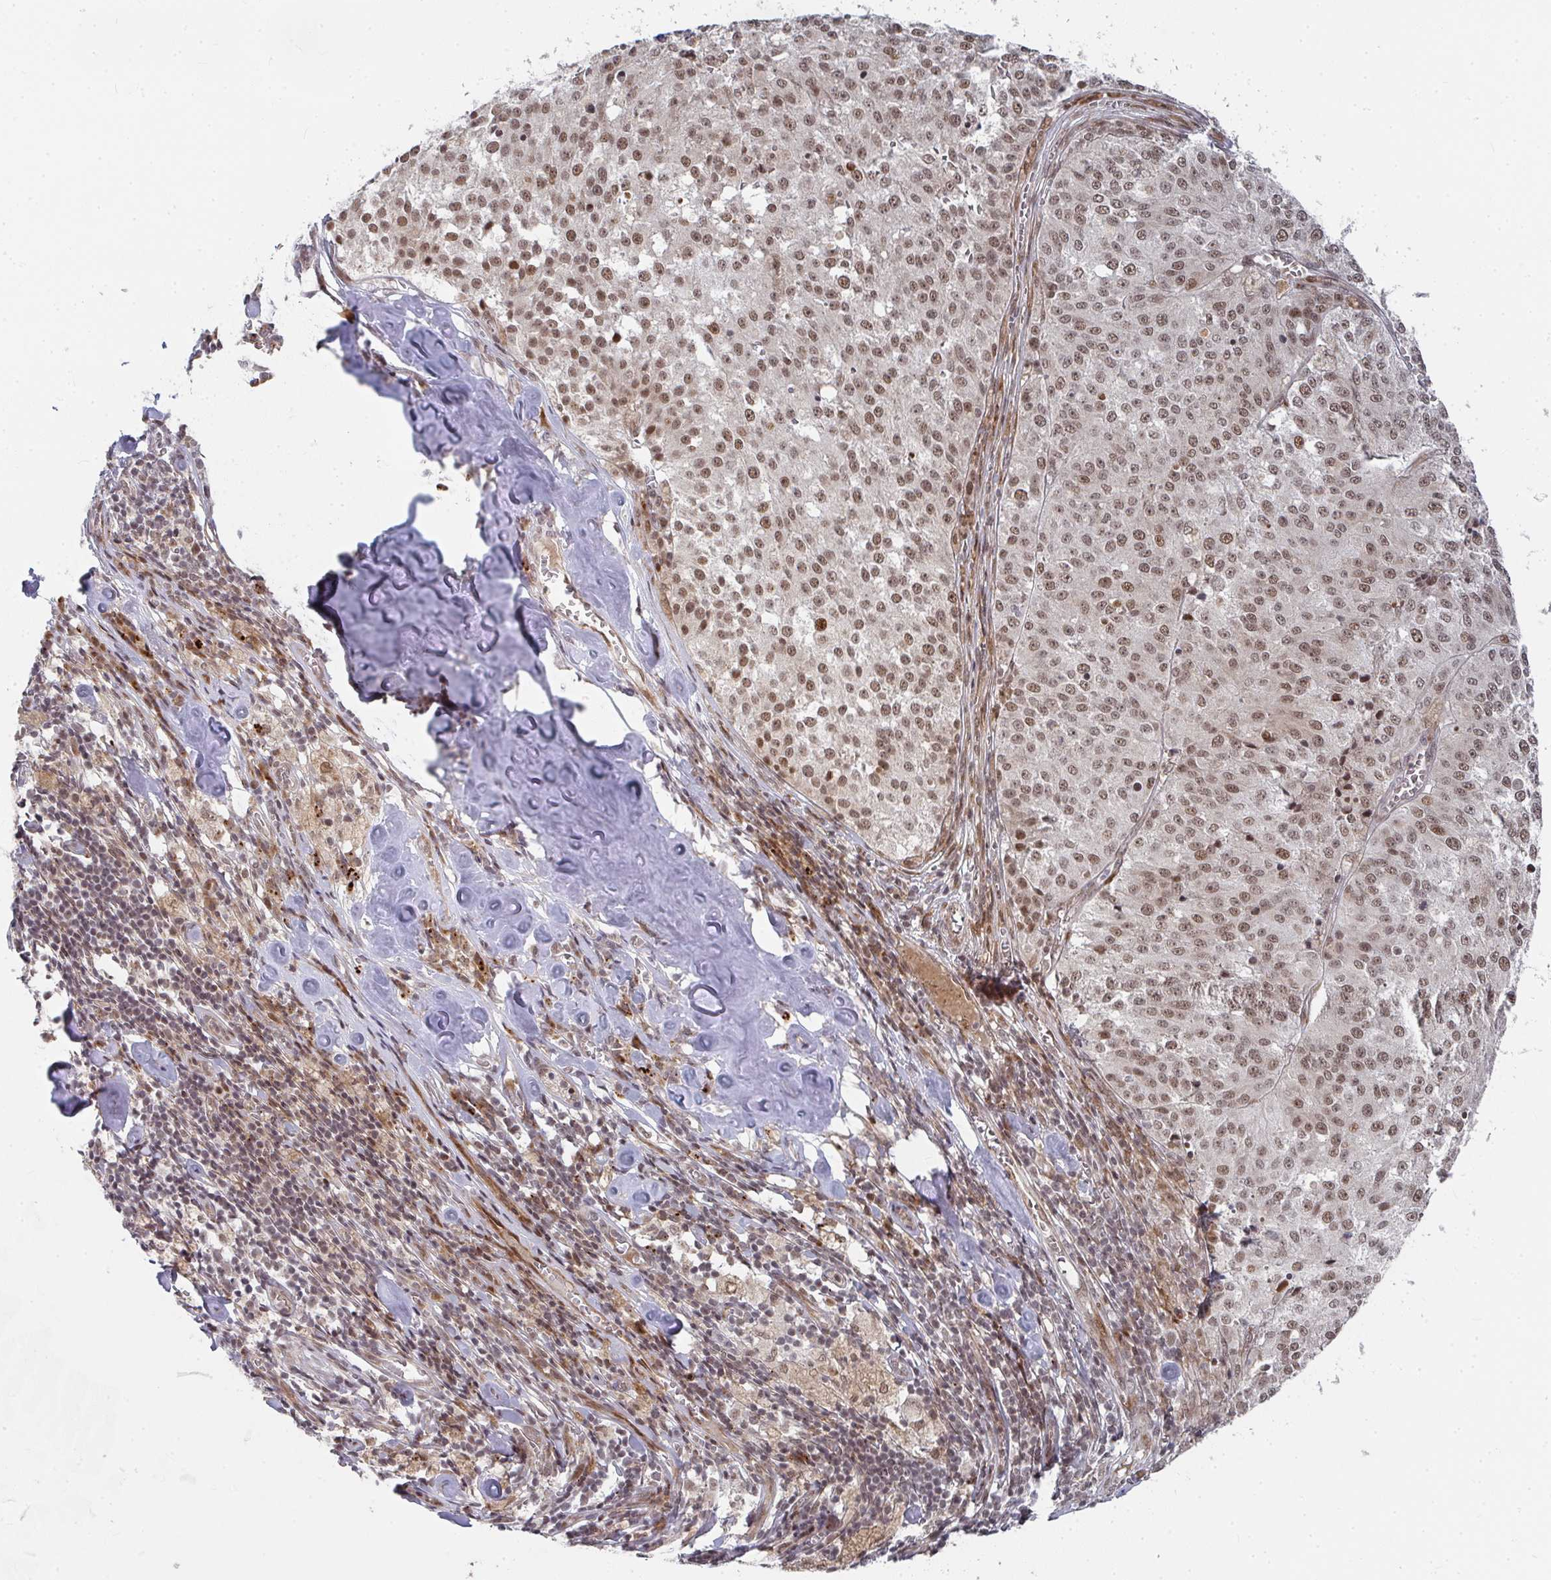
{"staining": {"intensity": "moderate", "quantity": ">75%", "location": "nuclear"}, "tissue": "melanoma", "cell_type": "Tumor cells", "image_type": "cancer", "snomed": [{"axis": "morphology", "description": "Malignant melanoma, Metastatic site"}, {"axis": "topography", "description": "Lymph node"}], "caption": "This is a micrograph of IHC staining of melanoma, which shows moderate positivity in the nuclear of tumor cells.", "gene": "RBBP5", "patient": {"sex": "female", "age": 64}}